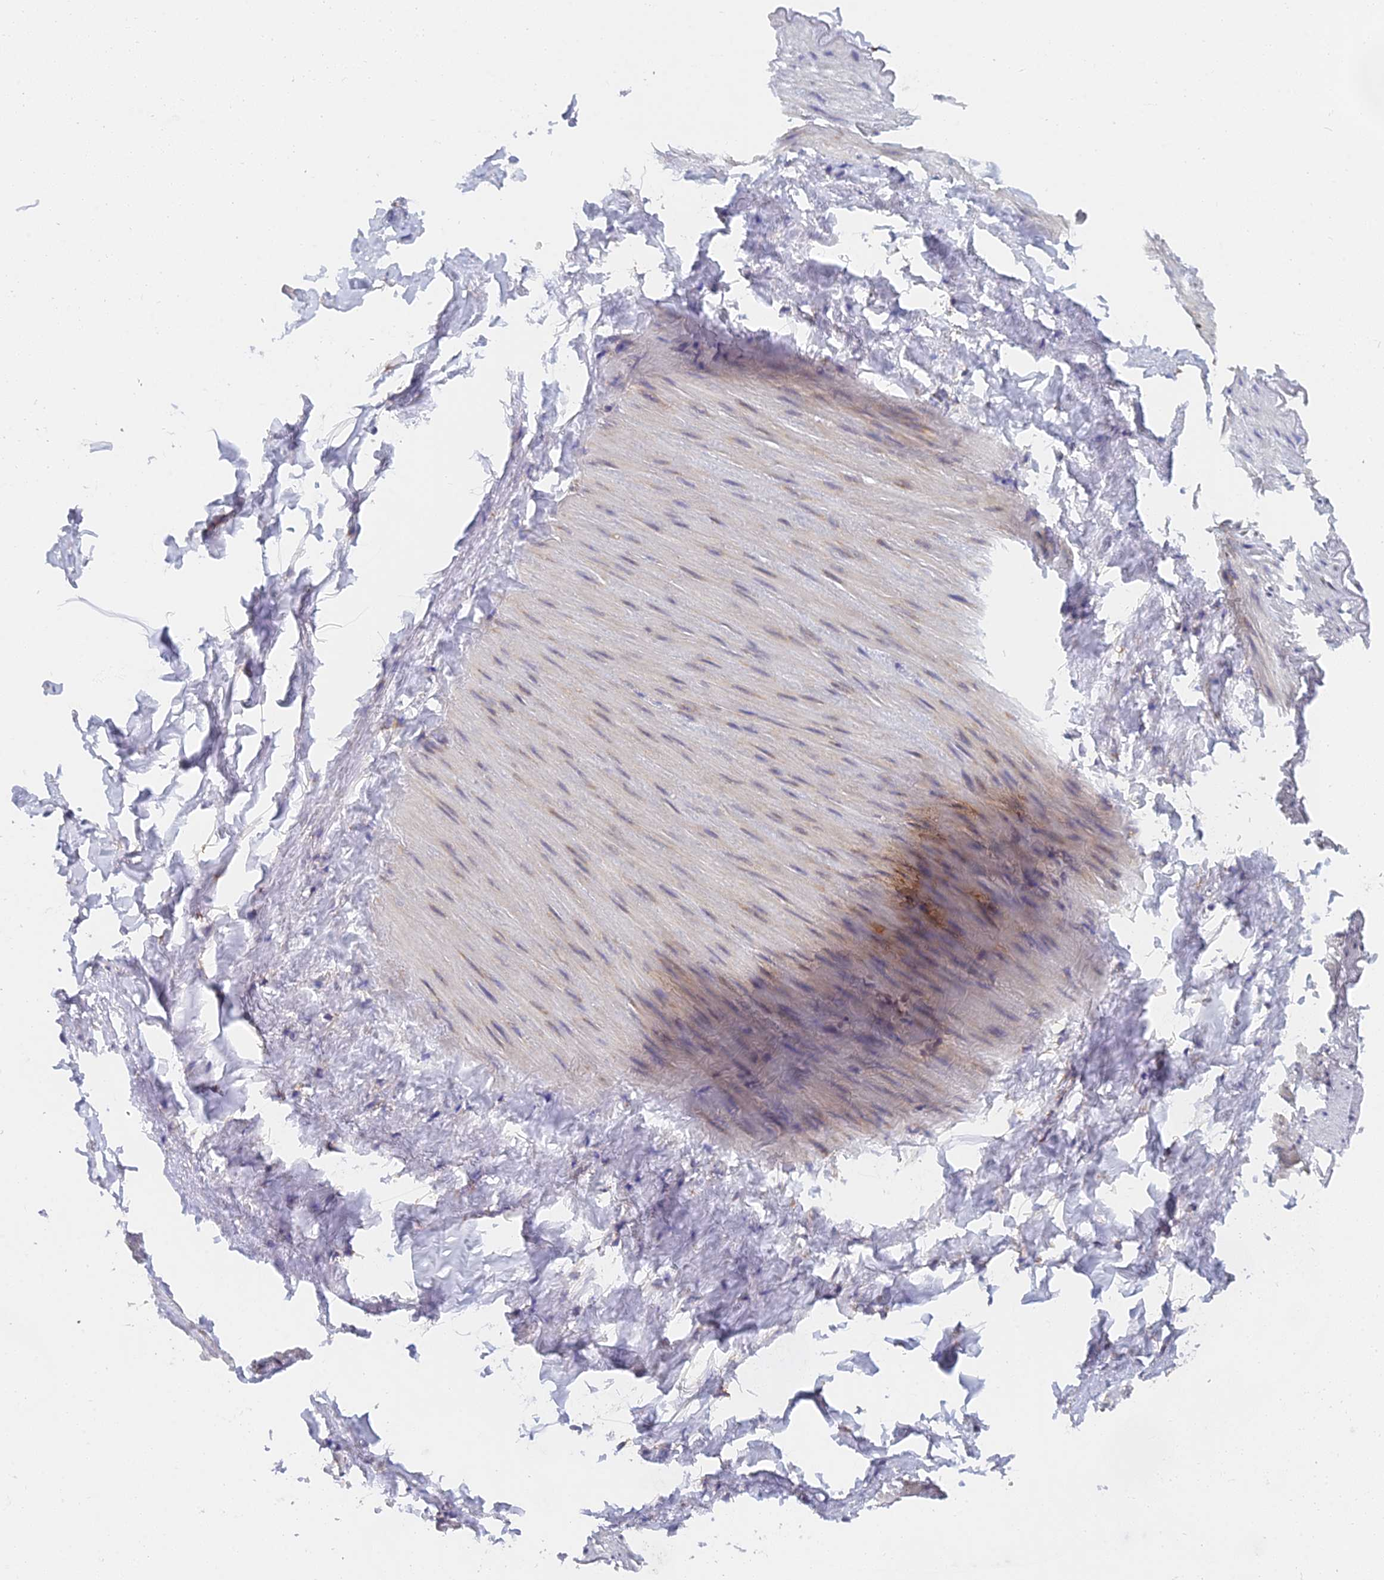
{"staining": {"intensity": "moderate", "quantity": ">75%", "location": "cytoplasmic/membranous"}, "tissue": "adipose tissue", "cell_type": "Adipocytes", "image_type": "normal", "snomed": [{"axis": "morphology", "description": "Normal tissue, NOS"}, {"axis": "topography", "description": "Gallbladder"}, {"axis": "topography", "description": "Peripheral nerve tissue"}], "caption": "IHC of benign human adipose tissue reveals medium levels of moderate cytoplasmic/membranous expression in about >75% of adipocytes.", "gene": "ELOF1", "patient": {"sex": "male", "age": 38}}